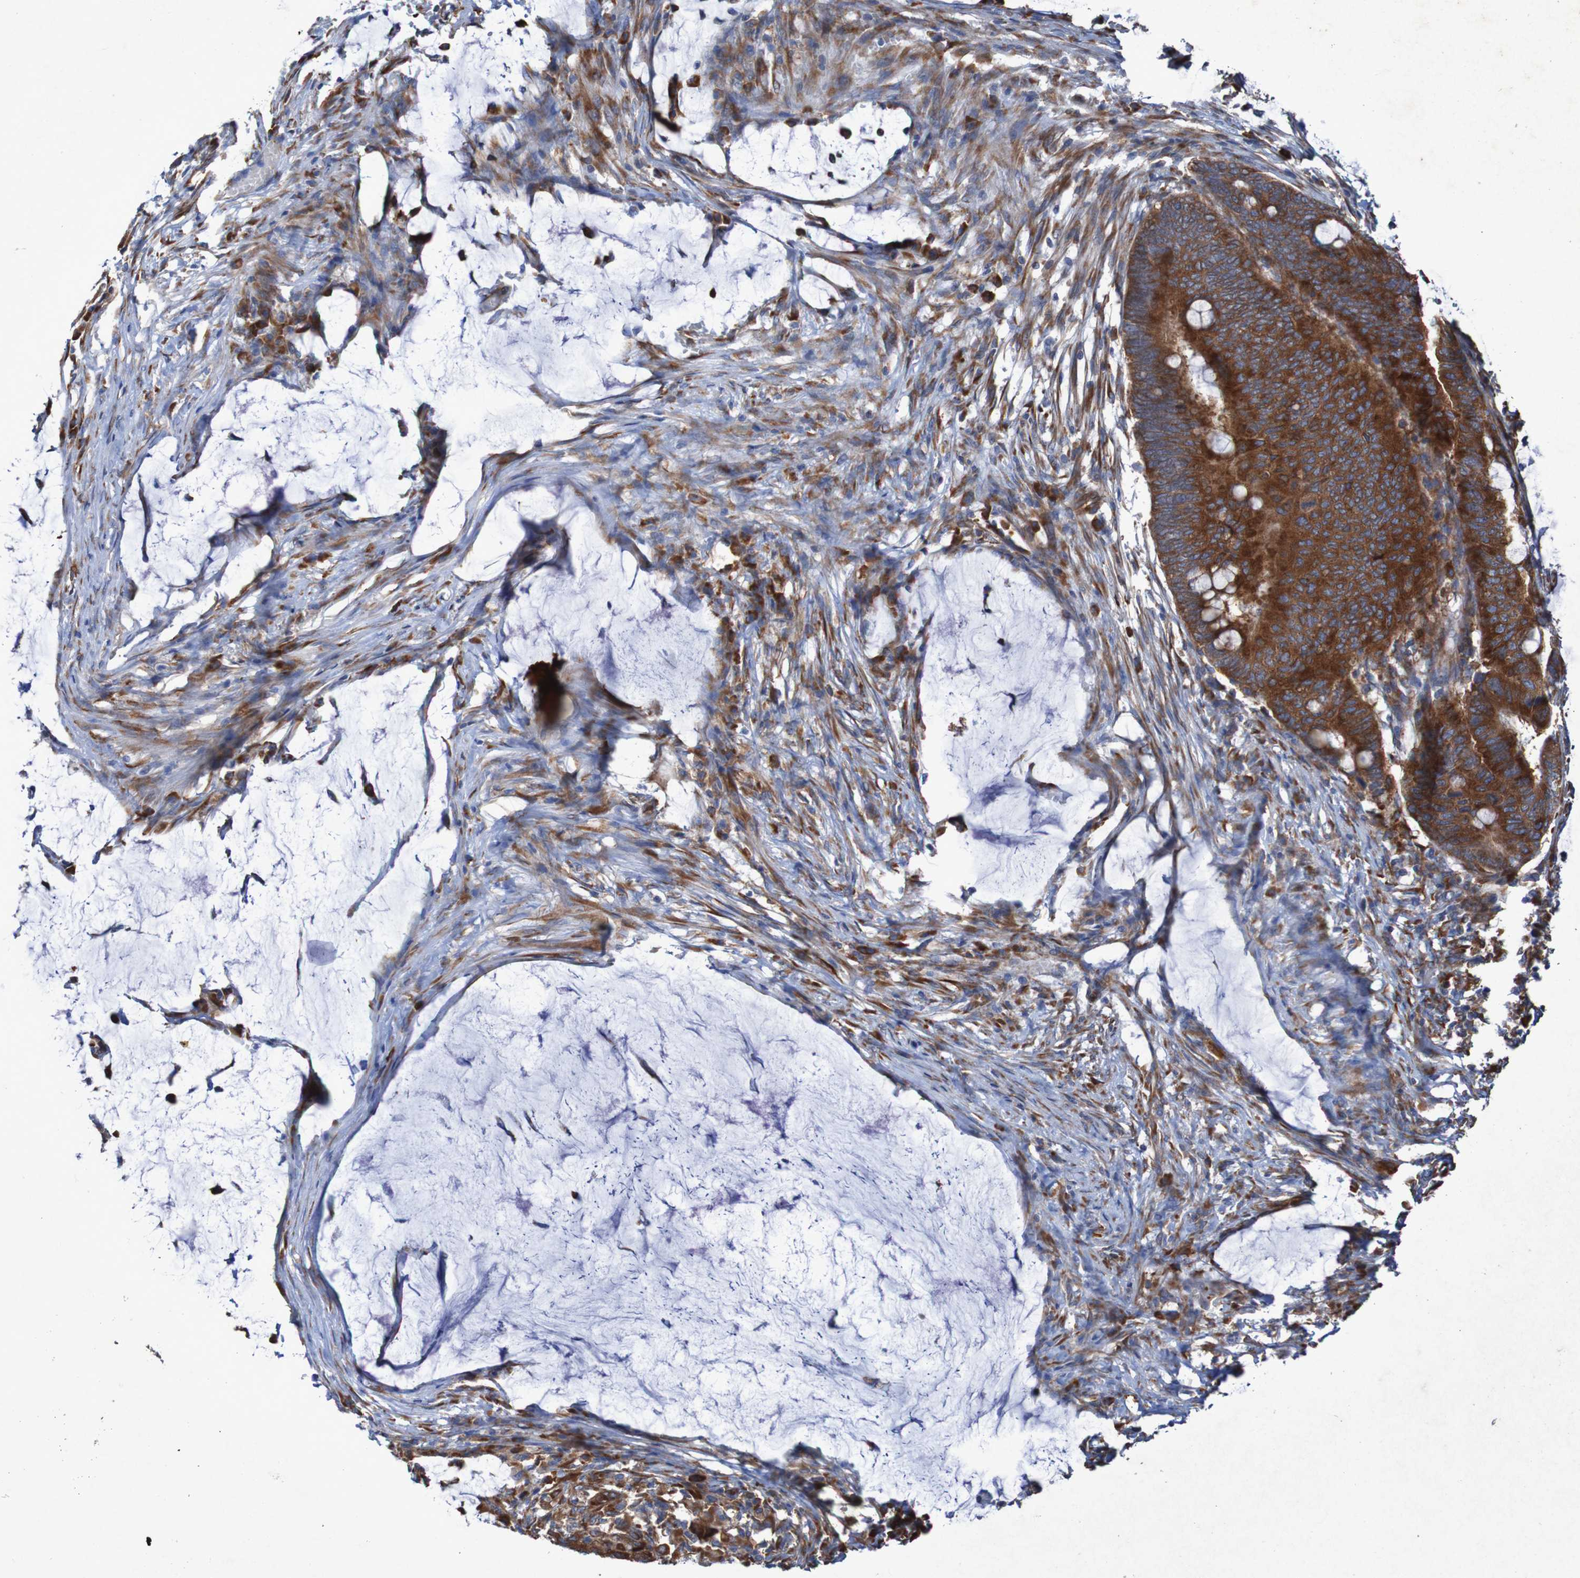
{"staining": {"intensity": "strong", "quantity": ">75%", "location": "cytoplasmic/membranous"}, "tissue": "colorectal cancer", "cell_type": "Tumor cells", "image_type": "cancer", "snomed": [{"axis": "morphology", "description": "Normal tissue, NOS"}, {"axis": "morphology", "description": "Adenocarcinoma, NOS"}, {"axis": "topography", "description": "Rectum"}, {"axis": "topography", "description": "Peripheral nerve tissue"}], "caption": "Immunohistochemical staining of human colorectal adenocarcinoma shows high levels of strong cytoplasmic/membranous positivity in approximately >75% of tumor cells. (Brightfield microscopy of DAB IHC at high magnification).", "gene": "RPL10", "patient": {"sex": "male", "age": 92}}